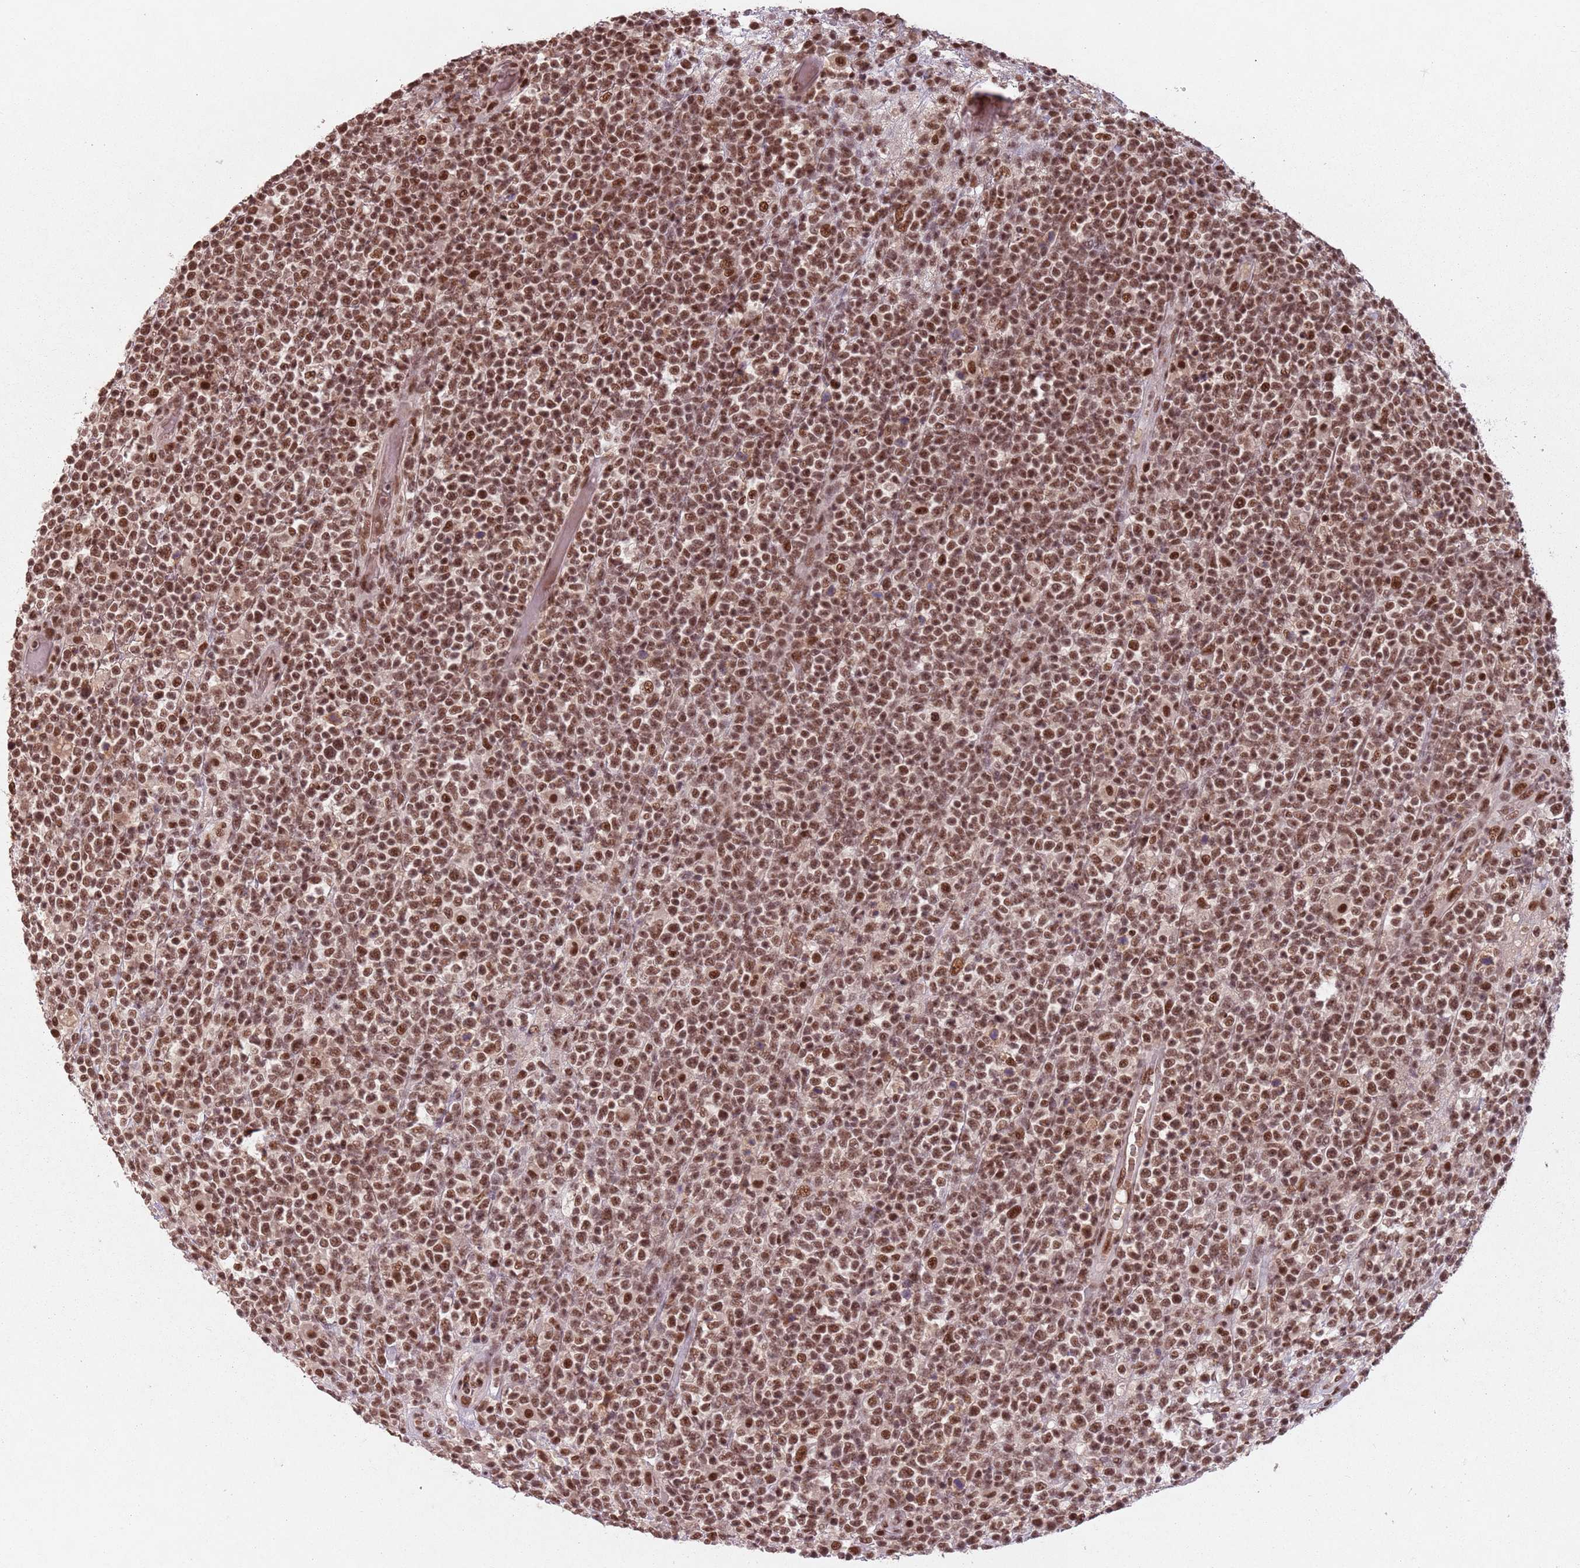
{"staining": {"intensity": "moderate", "quantity": ">75%", "location": "nuclear"}, "tissue": "lymphoma", "cell_type": "Tumor cells", "image_type": "cancer", "snomed": [{"axis": "morphology", "description": "Malignant lymphoma, non-Hodgkin's type, High grade"}, {"axis": "topography", "description": "Colon"}], "caption": "Immunohistochemistry of lymphoma reveals medium levels of moderate nuclear positivity in about >75% of tumor cells.", "gene": "NCBP1", "patient": {"sex": "female", "age": 53}}